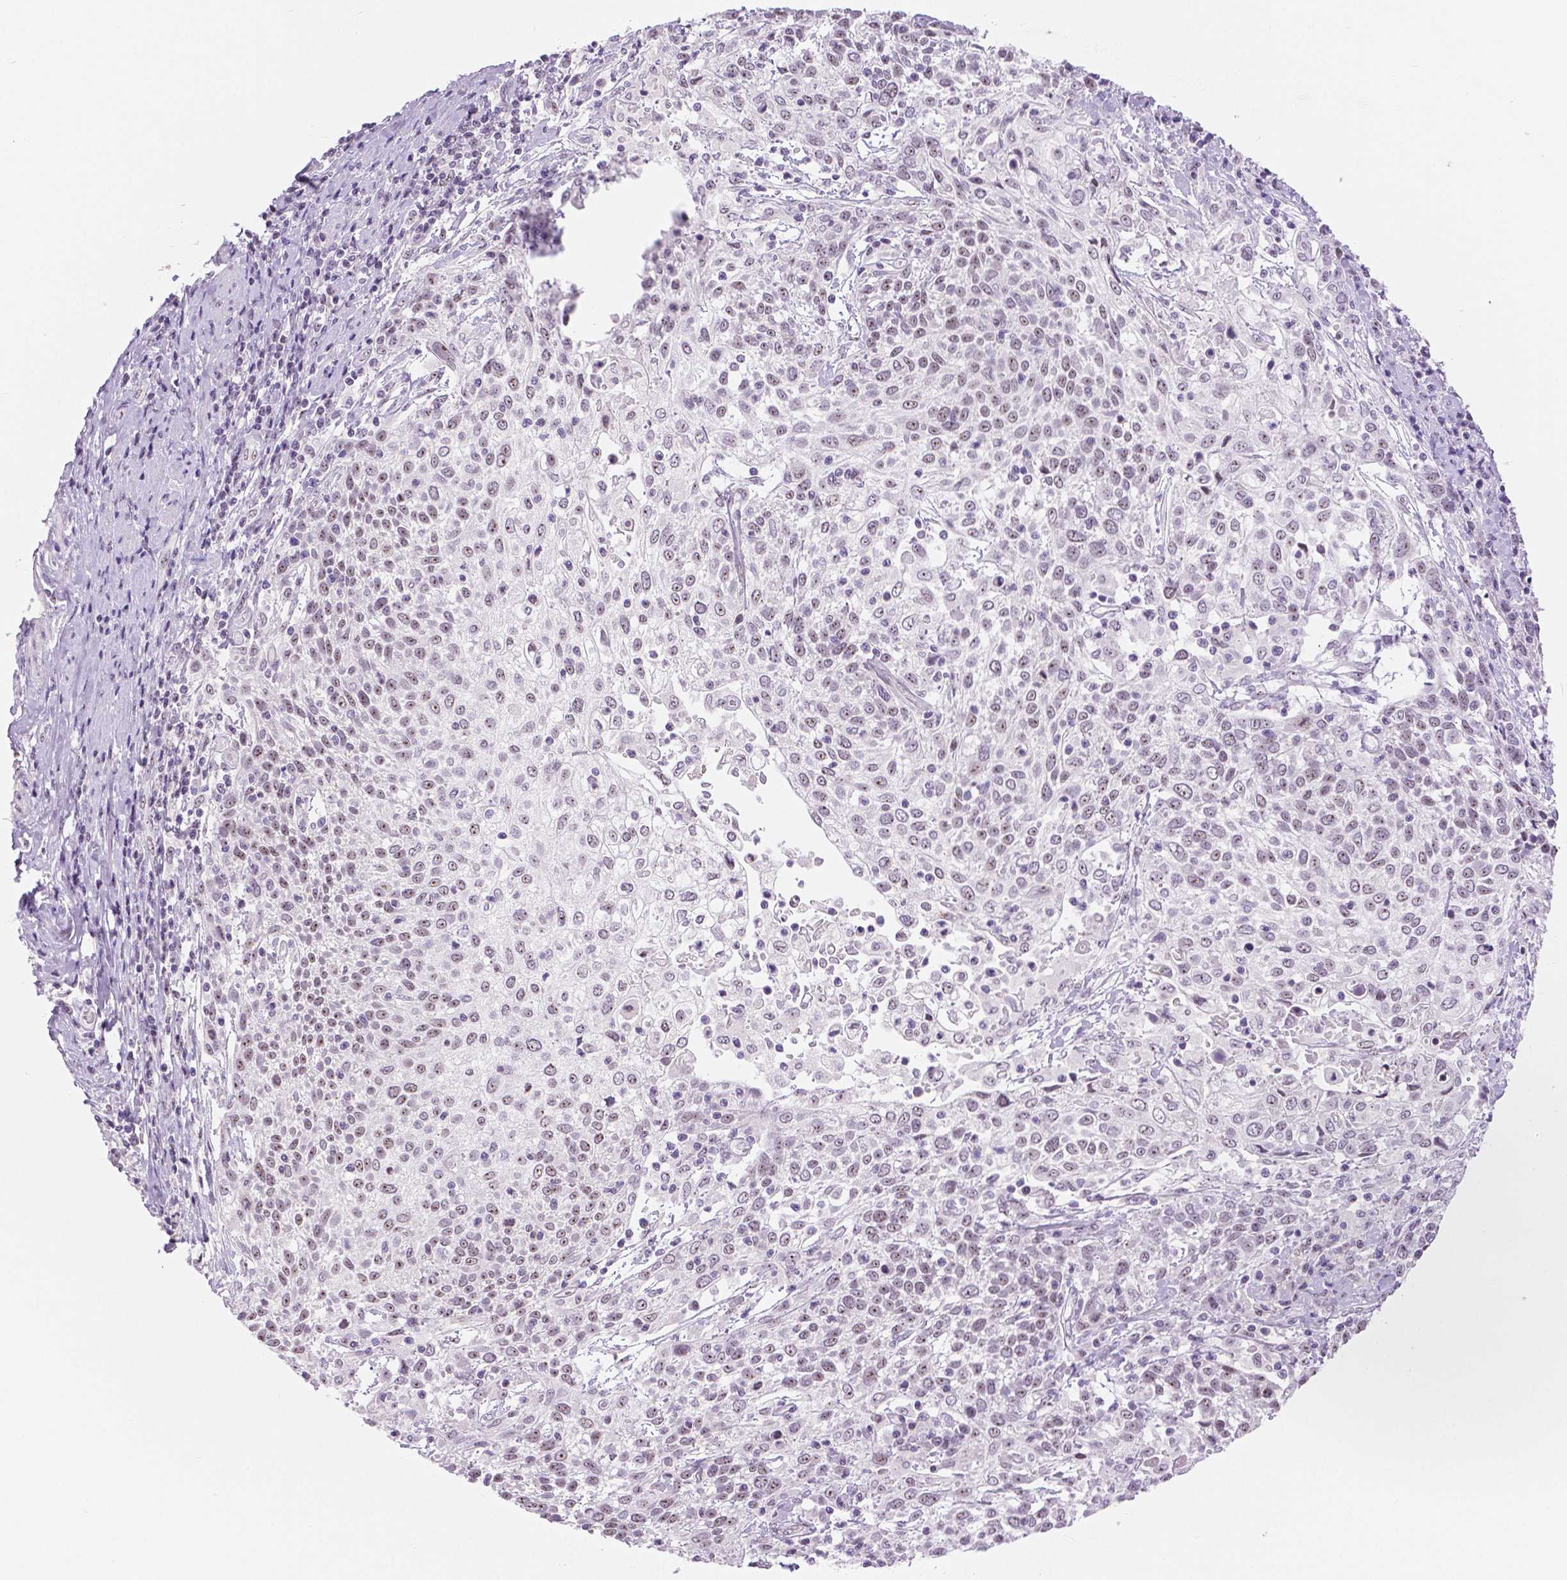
{"staining": {"intensity": "weak", "quantity": "<25%", "location": "nuclear"}, "tissue": "cervical cancer", "cell_type": "Tumor cells", "image_type": "cancer", "snomed": [{"axis": "morphology", "description": "Squamous cell carcinoma, NOS"}, {"axis": "topography", "description": "Cervix"}], "caption": "Immunohistochemistry image of human cervical cancer (squamous cell carcinoma) stained for a protein (brown), which exhibits no staining in tumor cells.", "gene": "NHP2", "patient": {"sex": "female", "age": 61}}